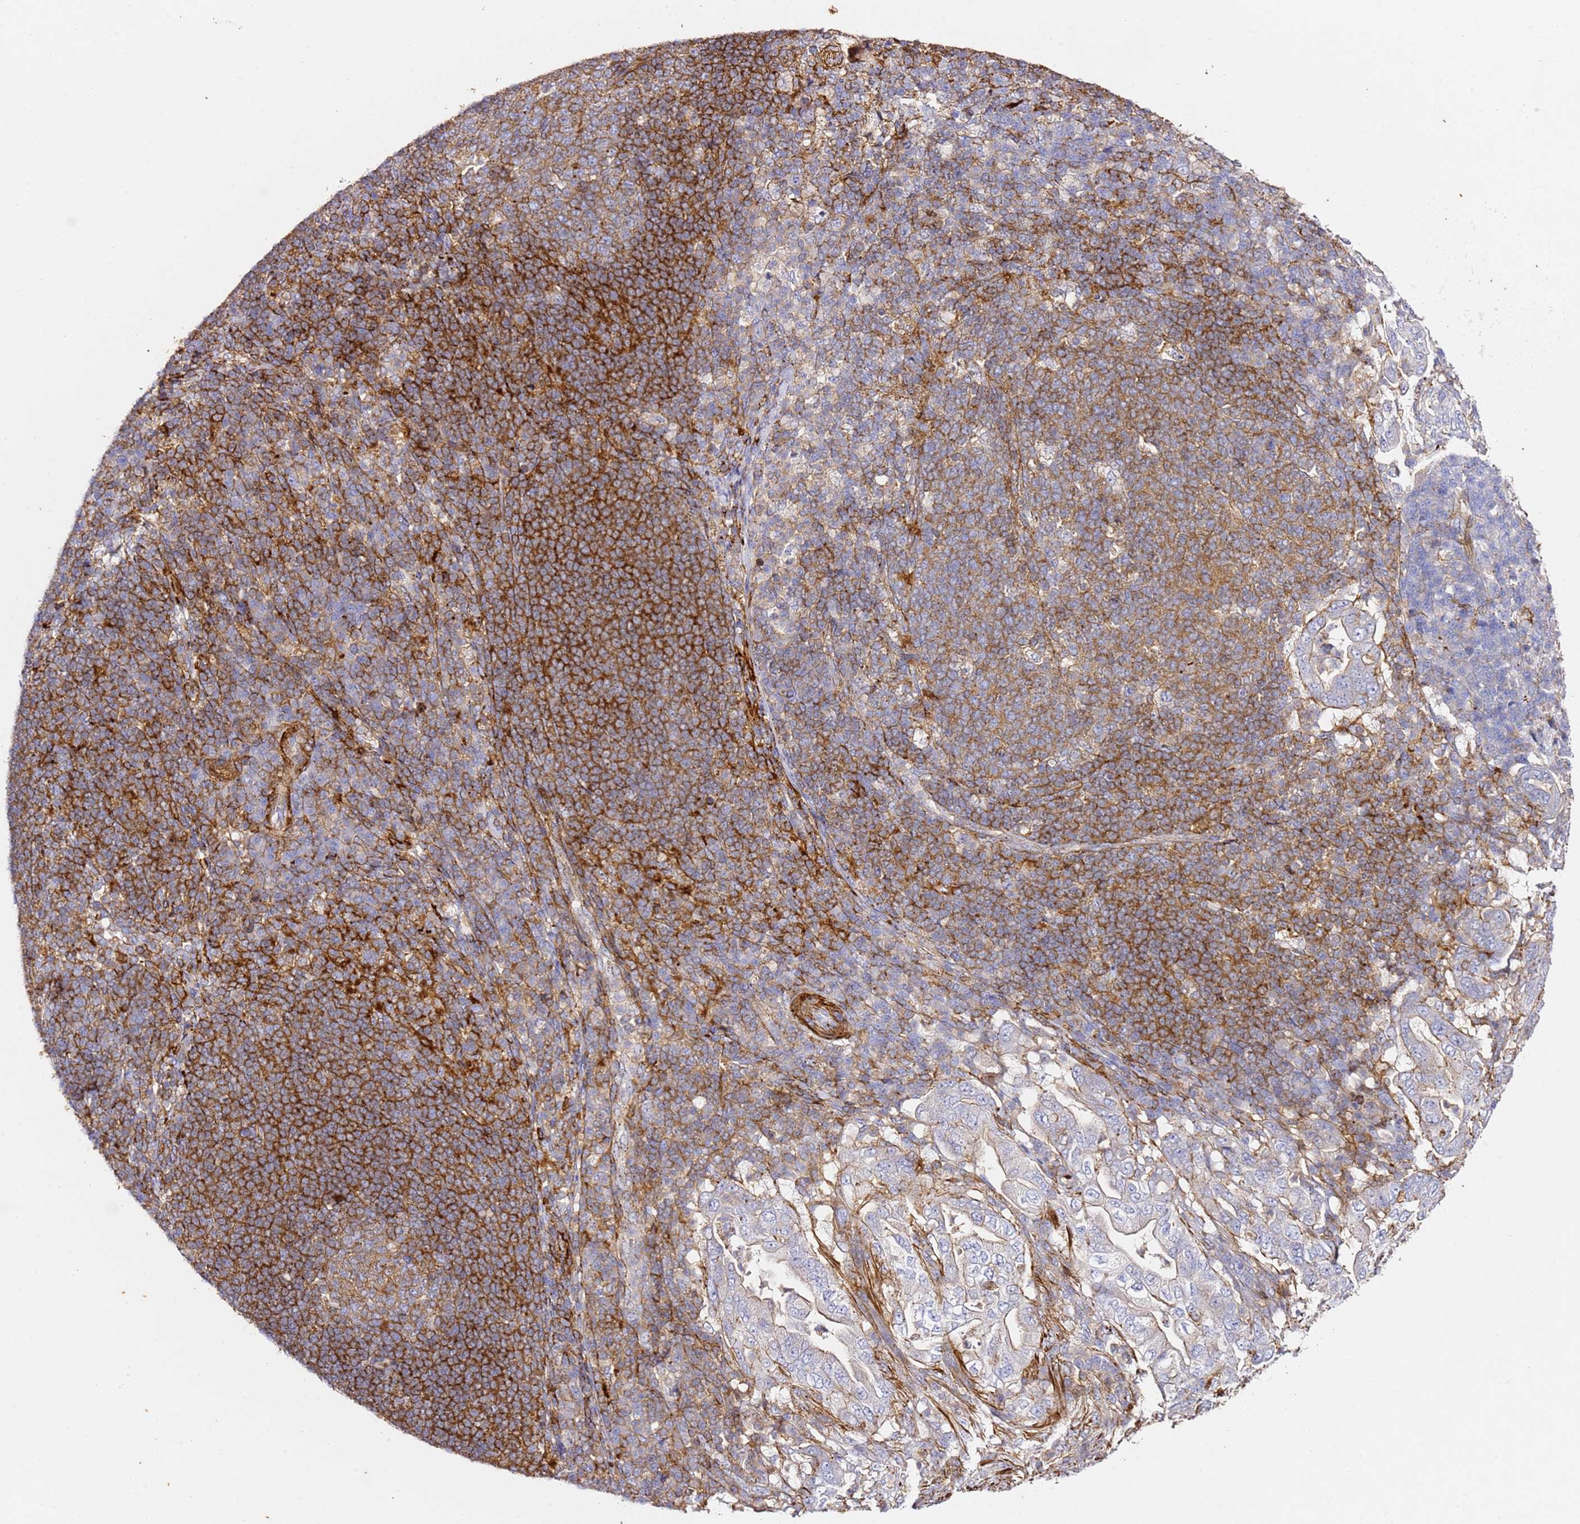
{"staining": {"intensity": "weak", "quantity": "<25%", "location": "cytoplasmic/membranous"}, "tissue": "pancreatic cancer", "cell_type": "Tumor cells", "image_type": "cancer", "snomed": [{"axis": "morphology", "description": "Normal tissue, NOS"}, {"axis": "morphology", "description": "Adenocarcinoma, NOS"}, {"axis": "topography", "description": "Lymph node"}, {"axis": "topography", "description": "Pancreas"}], "caption": "Immunohistochemistry of human pancreatic cancer demonstrates no expression in tumor cells.", "gene": "ZNF671", "patient": {"sex": "female", "age": 67}}